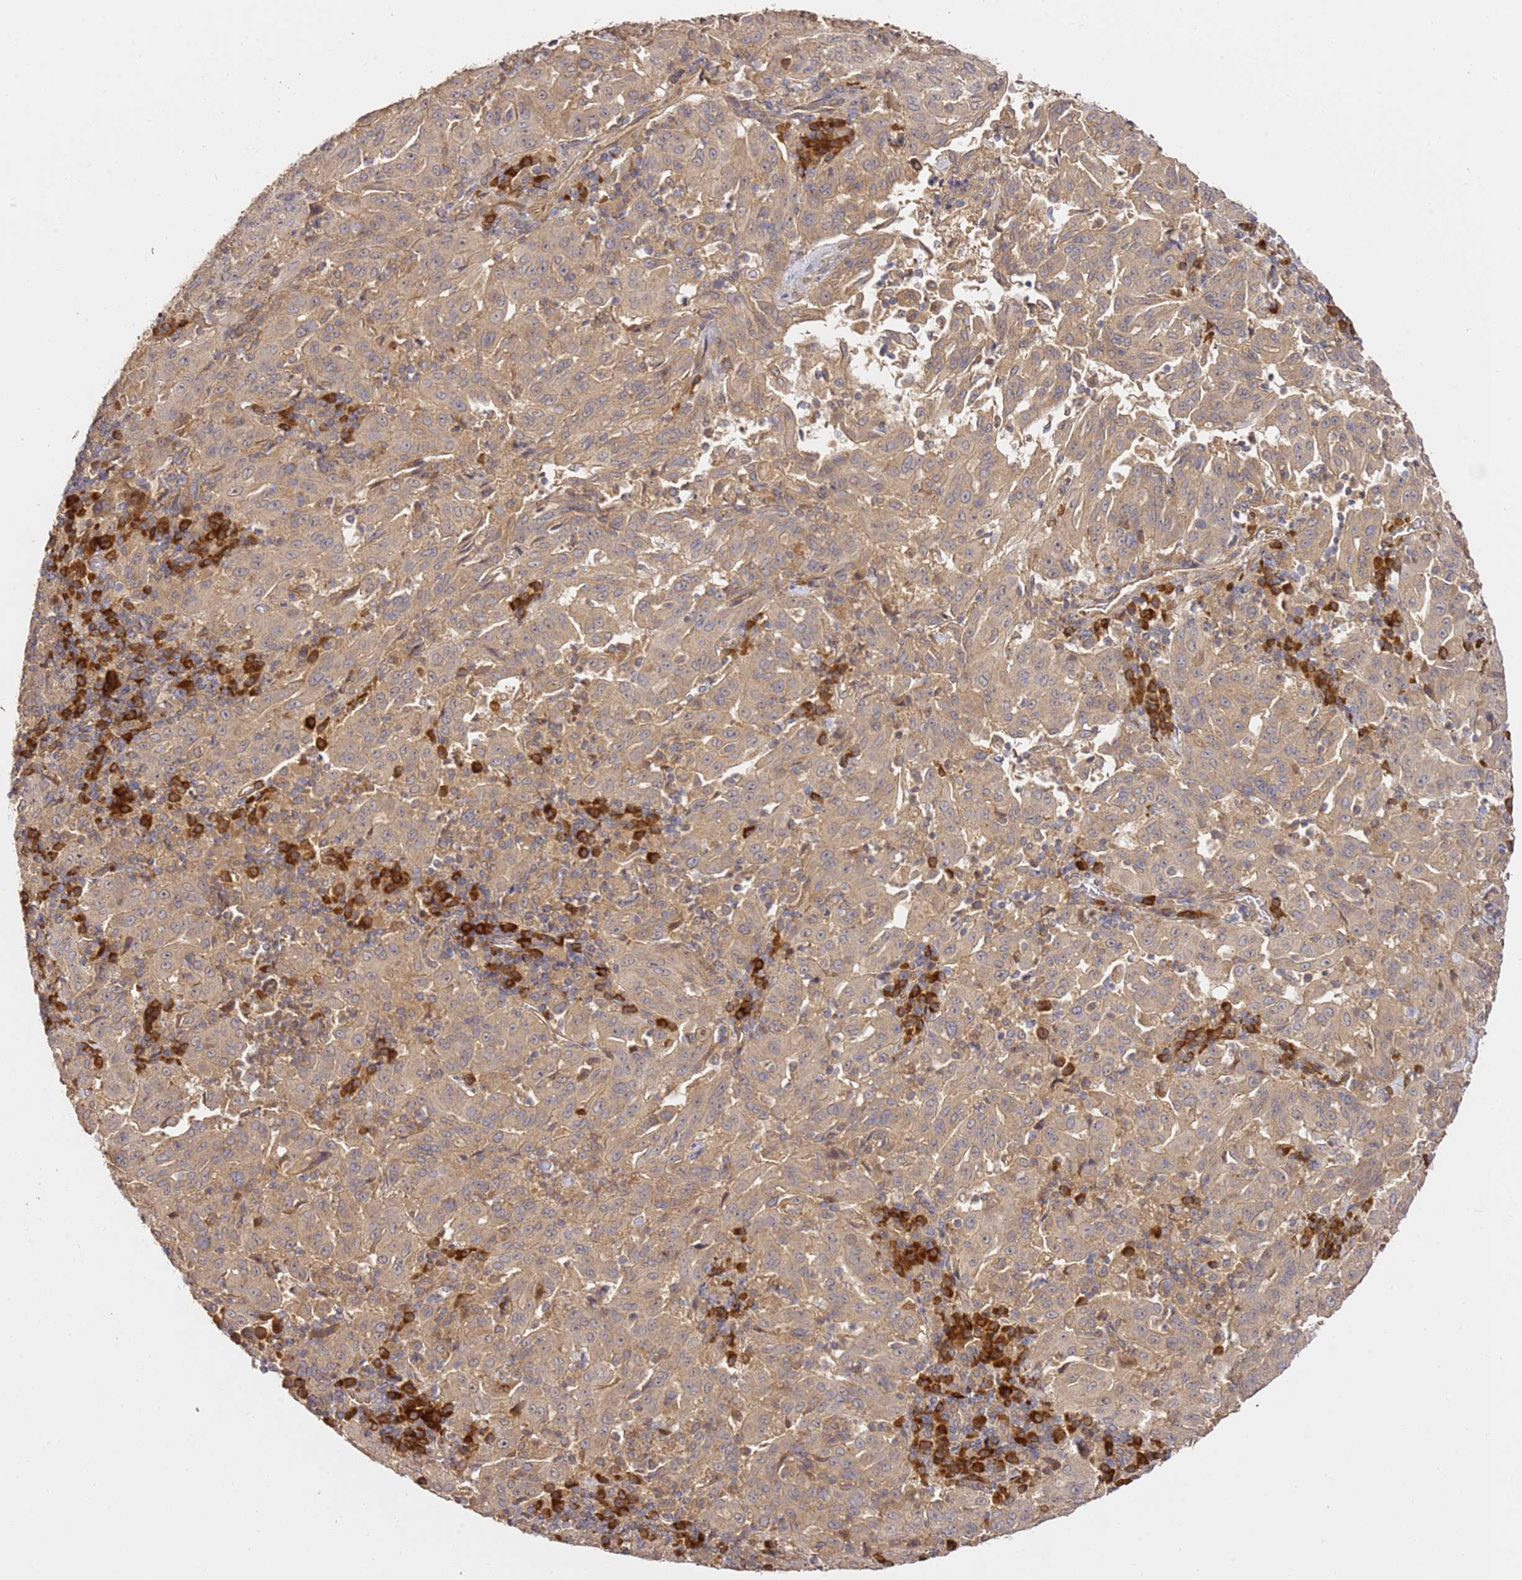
{"staining": {"intensity": "moderate", "quantity": ">75%", "location": "cytoplasmic/membranous"}, "tissue": "pancreatic cancer", "cell_type": "Tumor cells", "image_type": "cancer", "snomed": [{"axis": "morphology", "description": "Adenocarcinoma, NOS"}, {"axis": "topography", "description": "Pancreas"}], "caption": "Immunohistochemistry (DAB (3,3'-diaminobenzidine)) staining of pancreatic cancer (adenocarcinoma) demonstrates moderate cytoplasmic/membranous protein staining in approximately >75% of tumor cells.", "gene": "OSBPL2", "patient": {"sex": "male", "age": 63}}